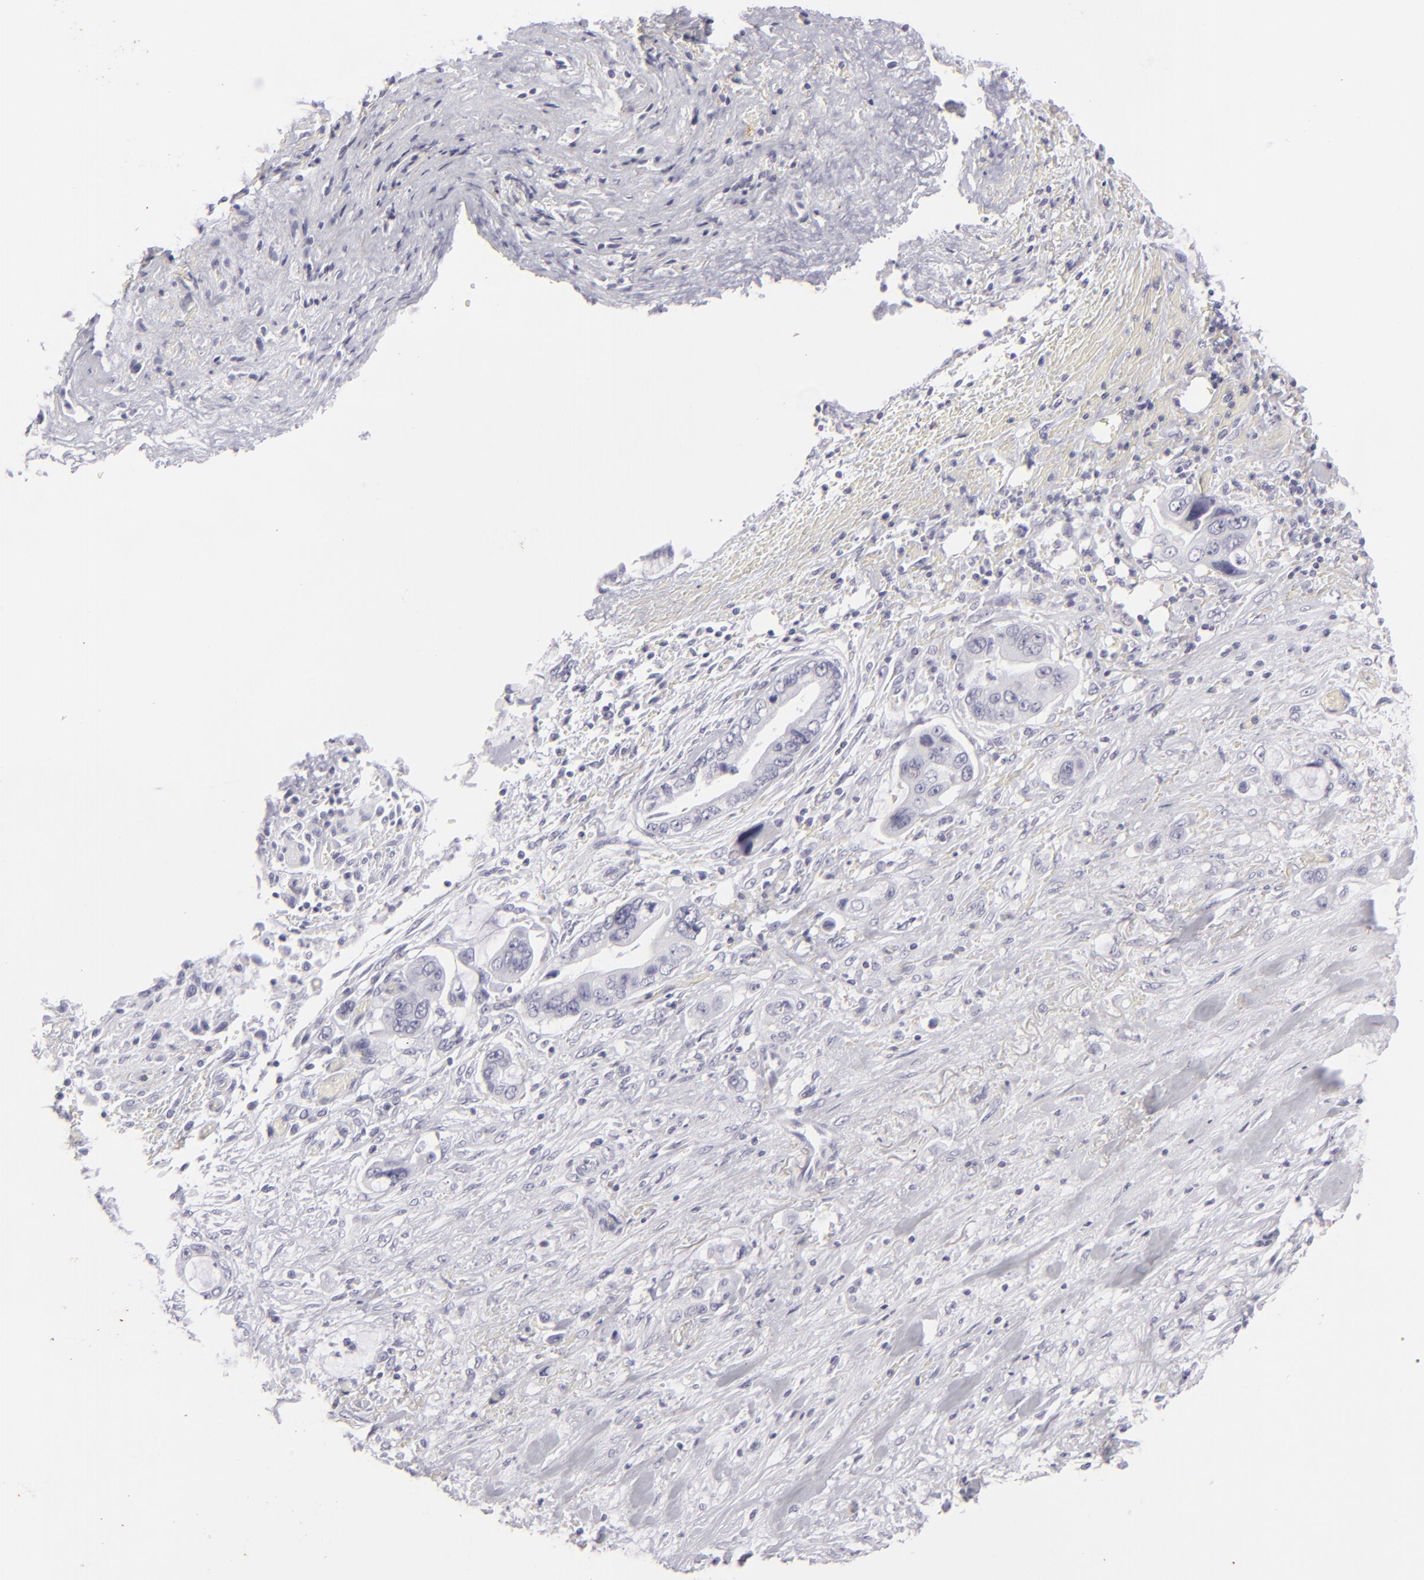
{"staining": {"intensity": "negative", "quantity": "none", "location": "none"}, "tissue": "pancreatic cancer", "cell_type": "Tumor cells", "image_type": "cancer", "snomed": [{"axis": "morphology", "description": "Adenocarcinoma, NOS"}, {"axis": "topography", "description": "Pancreas"}, {"axis": "topography", "description": "Stomach, upper"}], "caption": "Pancreatic adenocarcinoma was stained to show a protein in brown. There is no significant expression in tumor cells. The staining is performed using DAB brown chromogen with nuclei counter-stained in using hematoxylin.", "gene": "KRT1", "patient": {"sex": "male", "age": 77}}